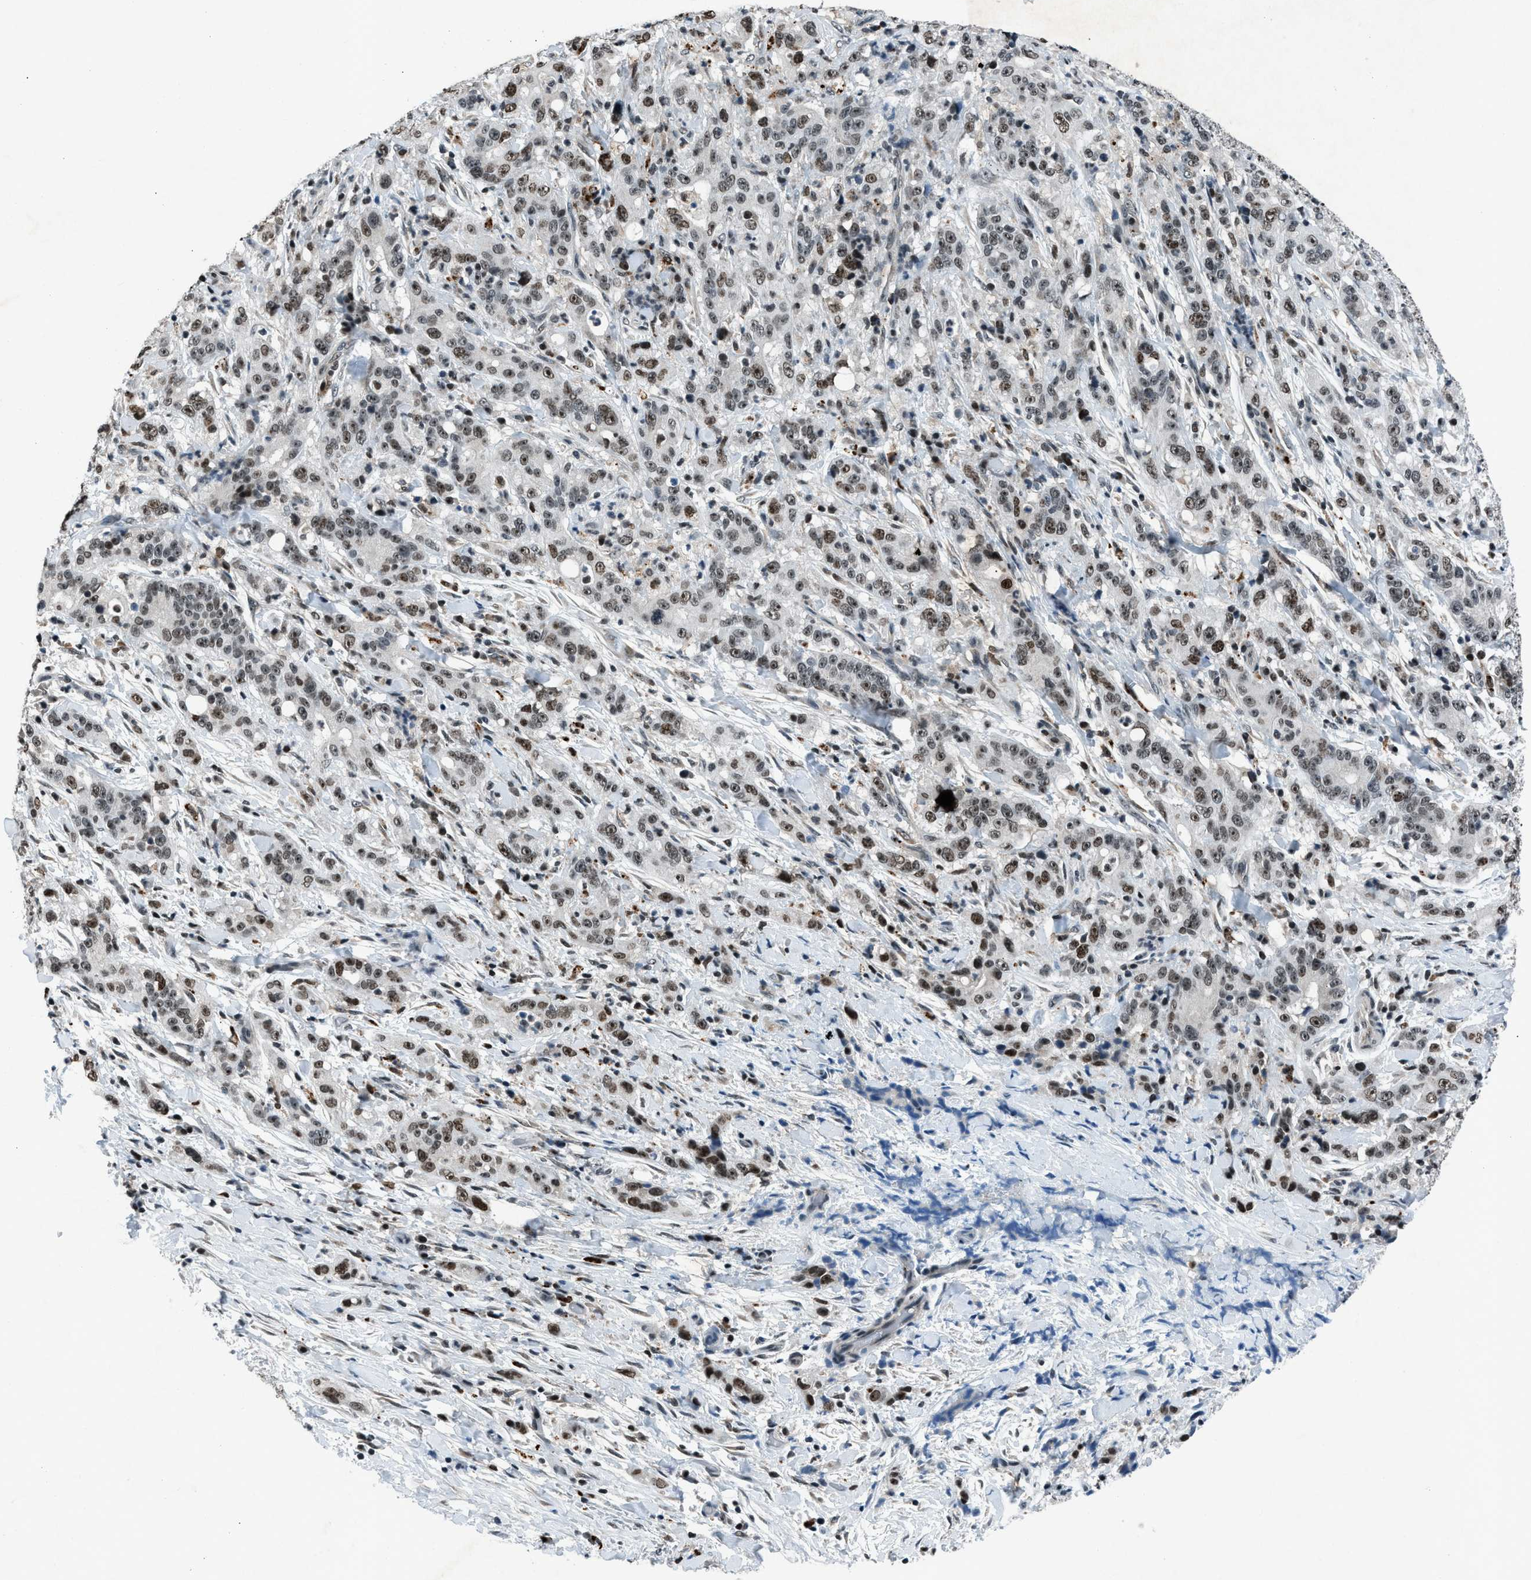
{"staining": {"intensity": "moderate", "quantity": ">75%", "location": "nuclear"}, "tissue": "liver cancer", "cell_type": "Tumor cells", "image_type": "cancer", "snomed": [{"axis": "morphology", "description": "Cholangiocarcinoma"}, {"axis": "topography", "description": "Liver"}], "caption": "Immunohistochemistry (IHC) (DAB) staining of human liver cancer (cholangiocarcinoma) demonstrates moderate nuclear protein staining in about >75% of tumor cells.", "gene": "ADCY1", "patient": {"sex": "female", "age": 38}}